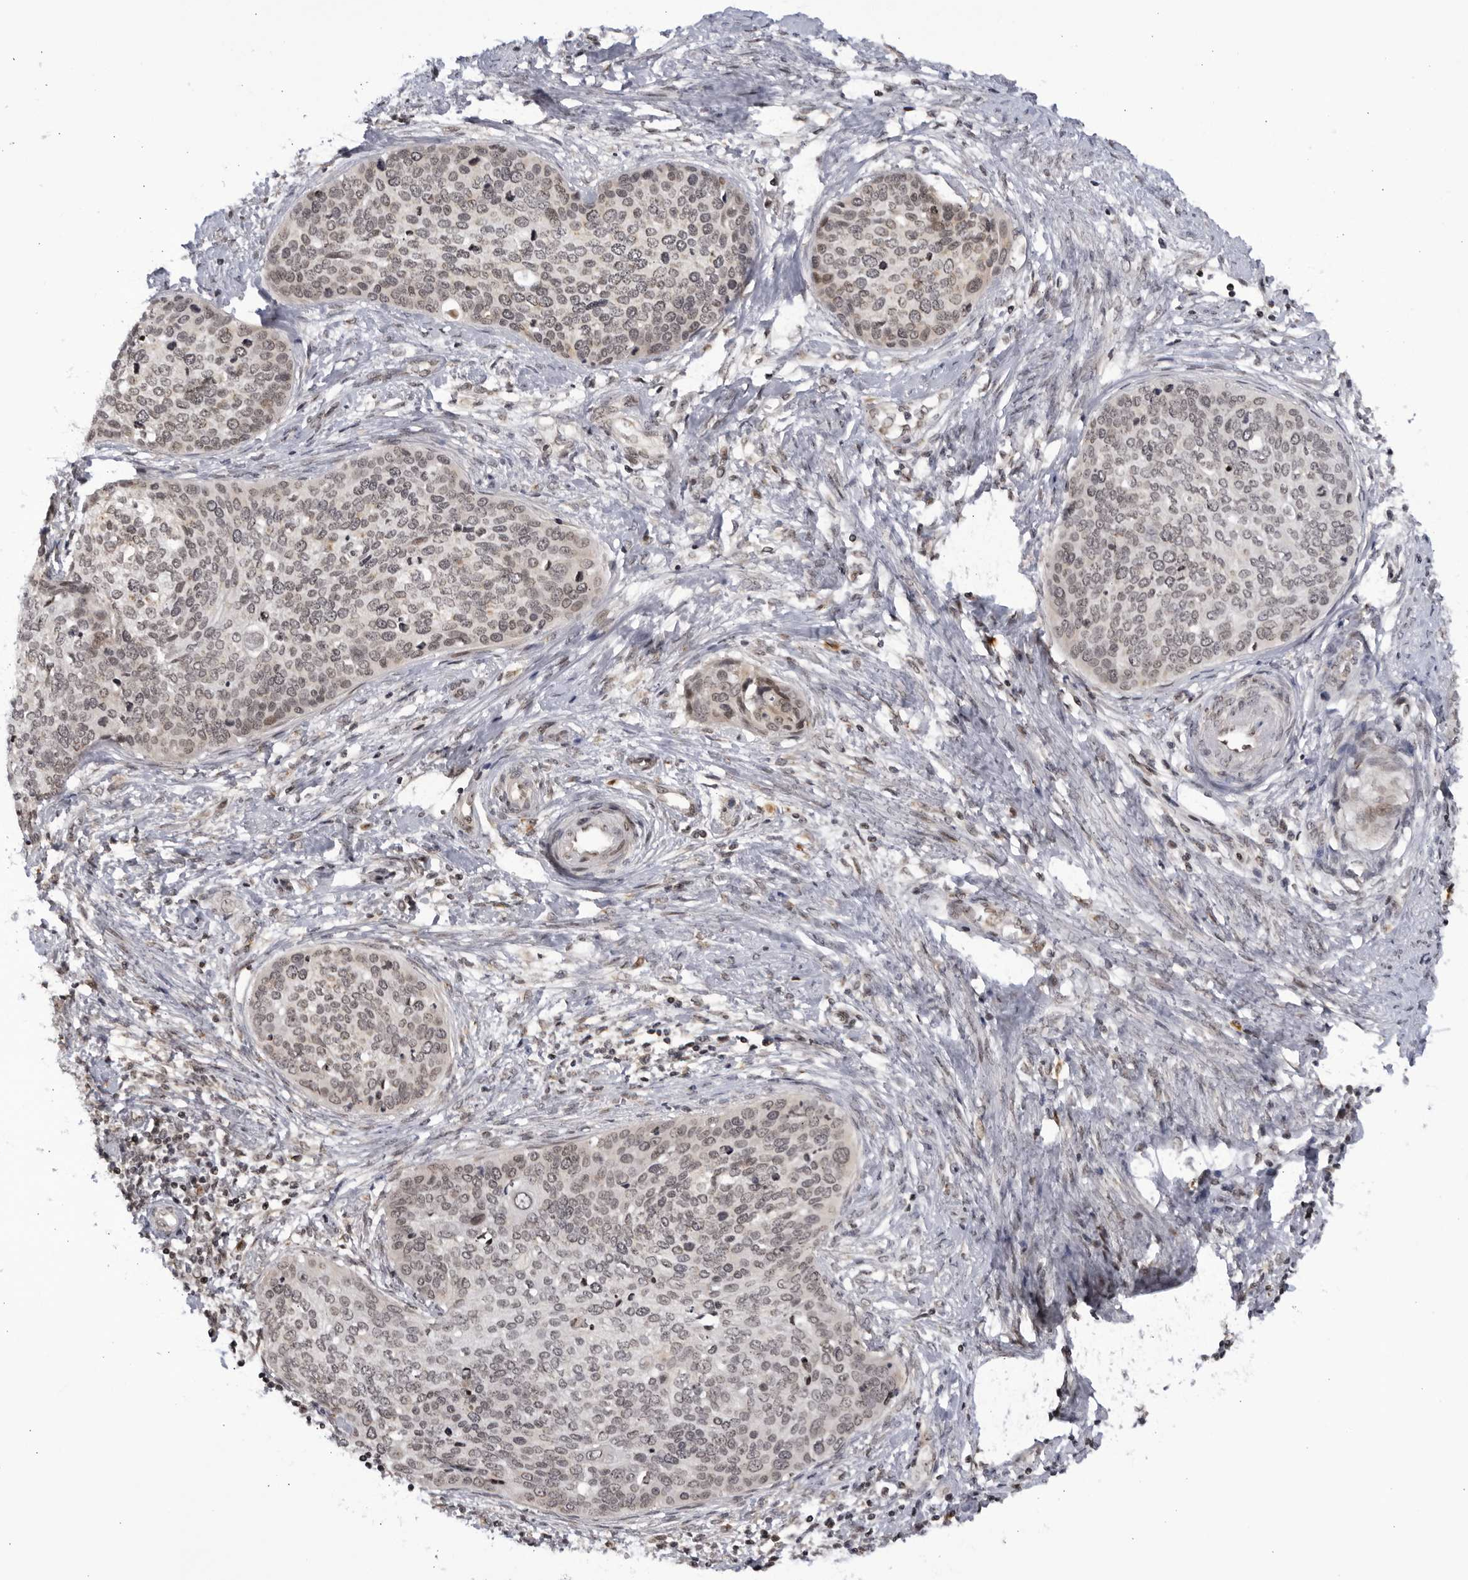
{"staining": {"intensity": "weak", "quantity": "<25%", "location": "nuclear"}, "tissue": "cervical cancer", "cell_type": "Tumor cells", "image_type": "cancer", "snomed": [{"axis": "morphology", "description": "Squamous cell carcinoma, NOS"}, {"axis": "topography", "description": "Cervix"}], "caption": "Tumor cells are negative for protein expression in human squamous cell carcinoma (cervical).", "gene": "RASGEF1C", "patient": {"sex": "female", "age": 37}}